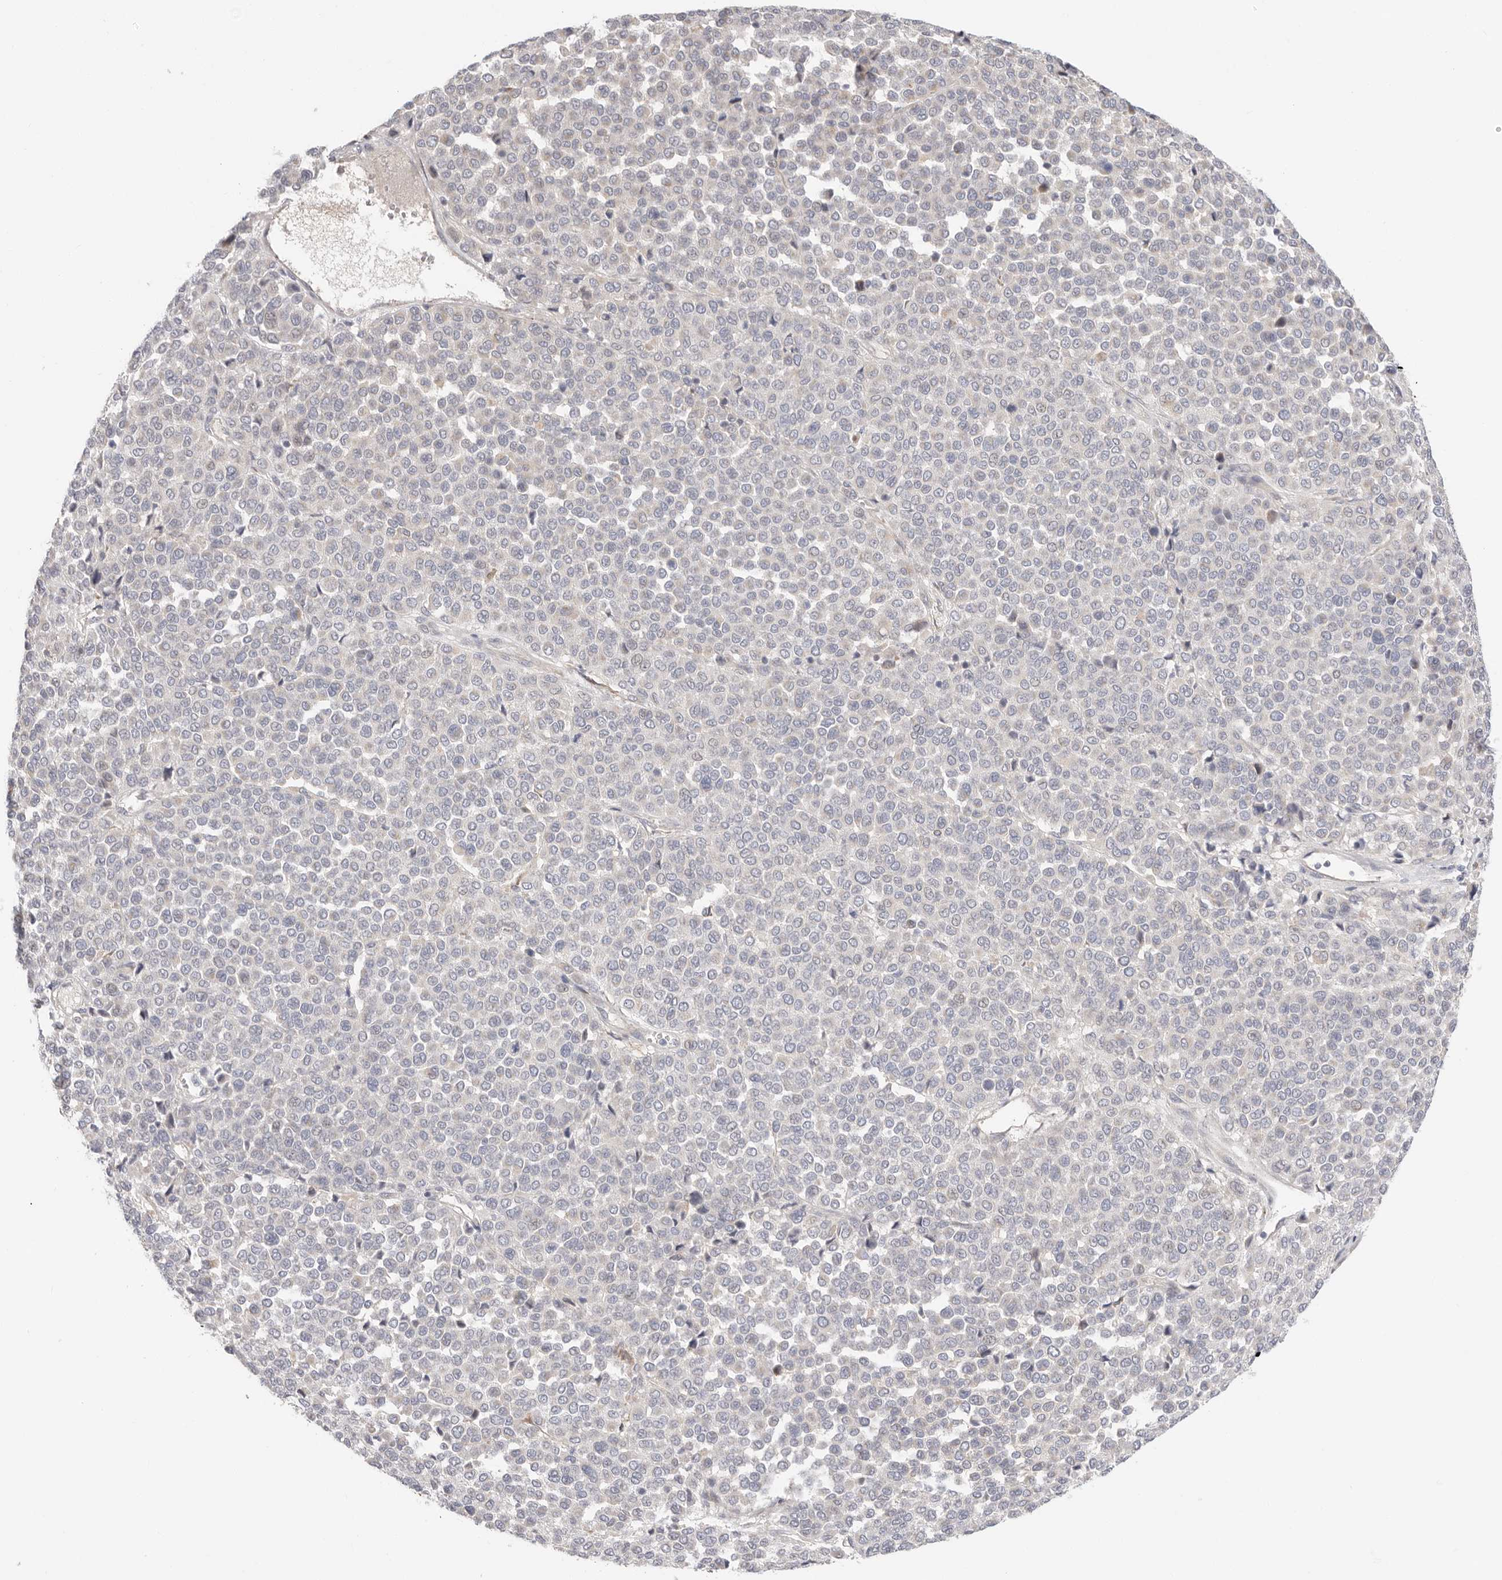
{"staining": {"intensity": "negative", "quantity": "none", "location": "none"}, "tissue": "melanoma", "cell_type": "Tumor cells", "image_type": "cancer", "snomed": [{"axis": "morphology", "description": "Malignant melanoma, Metastatic site"}, {"axis": "topography", "description": "Pancreas"}], "caption": "This is an immunohistochemistry micrograph of melanoma. There is no positivity in tumor cells.", "gene": "USH1C", "patient": {"sex": "female", "age": 30}}